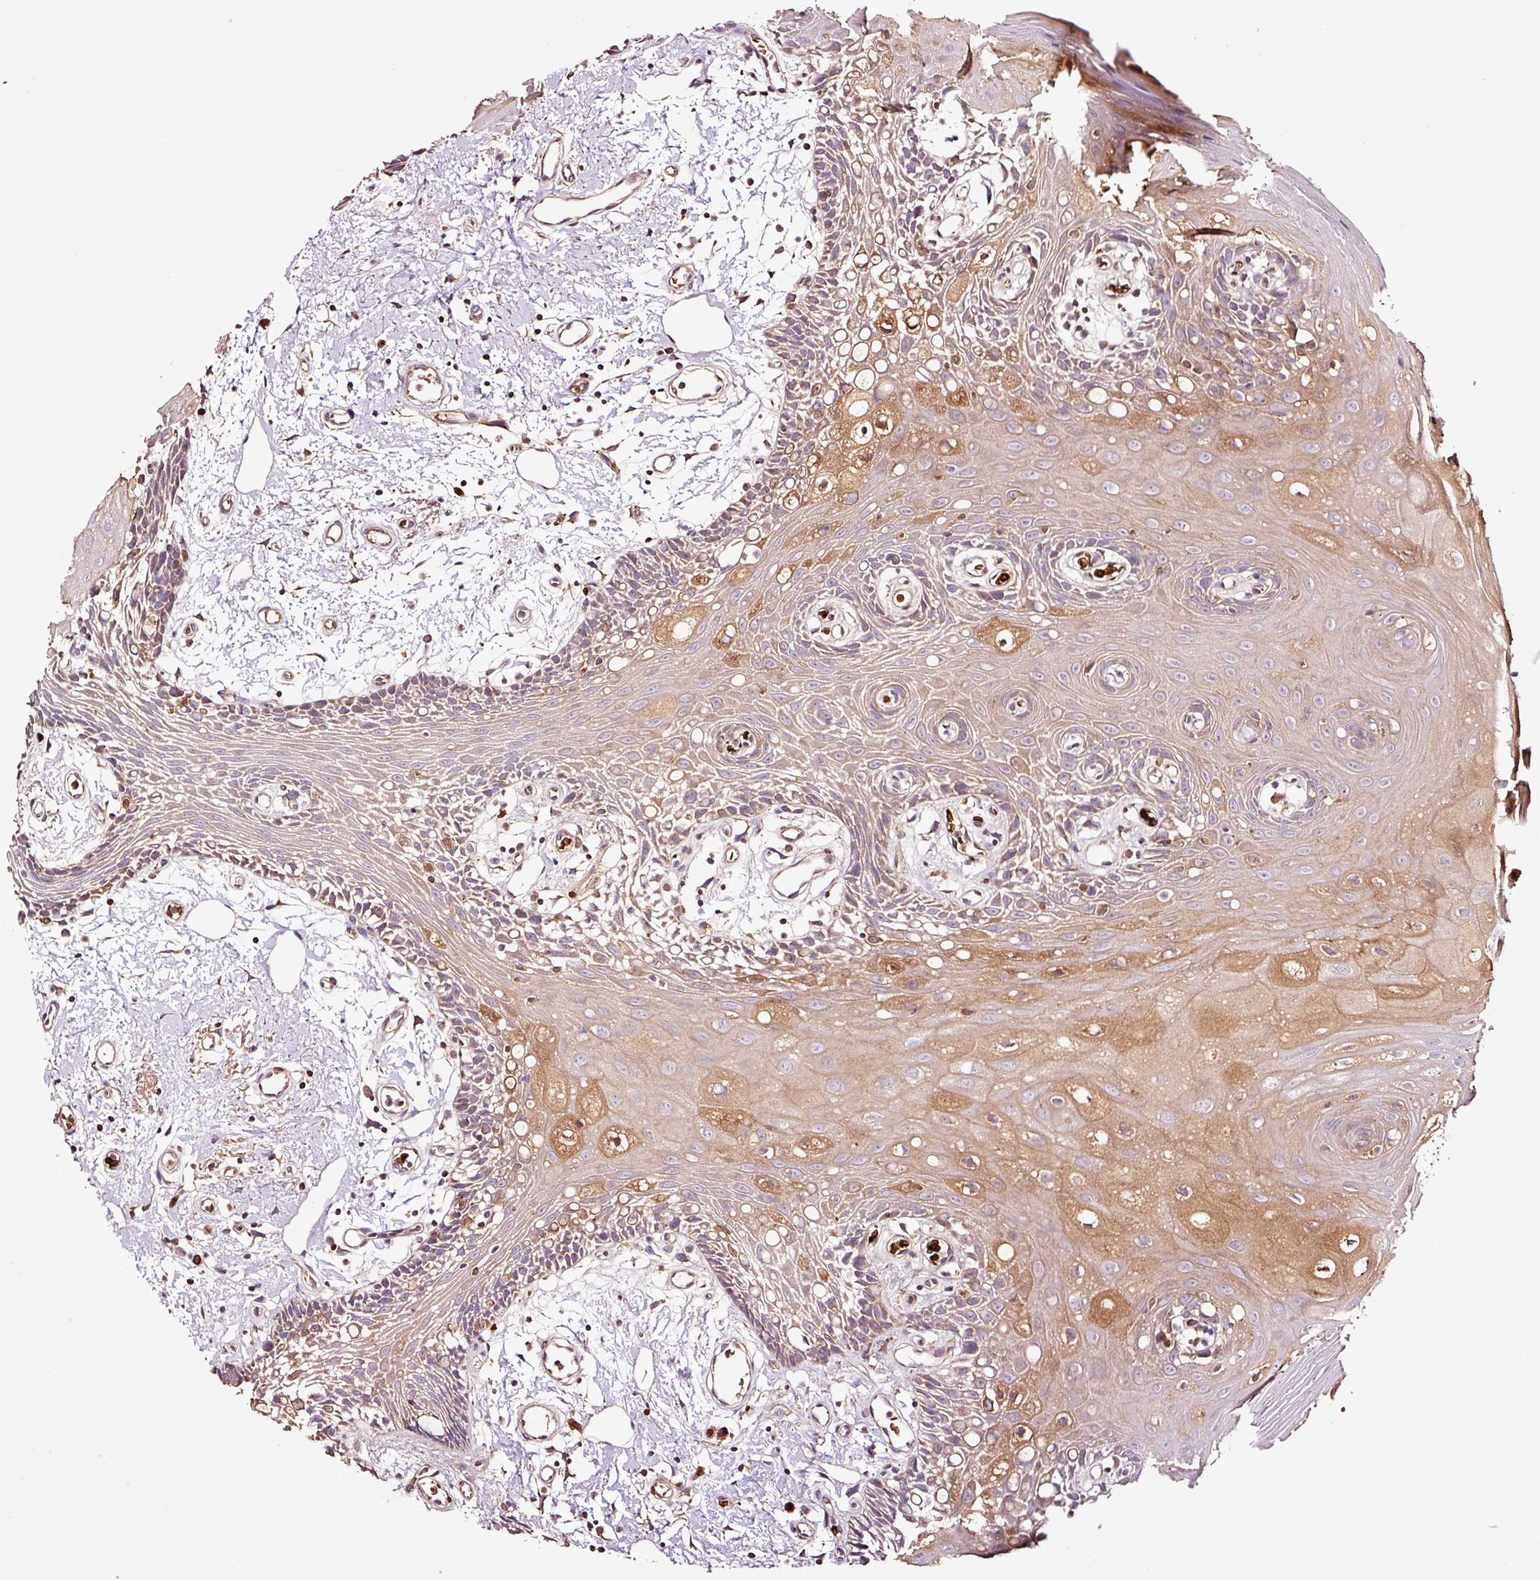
{"staining": {"intensity": "moderate", "quantity": "25%-75%", "location": "cytoplasmic/membranous"}, "tissue": "oral mucosa", "cell_type": "Squamous epithelial cells", "image_type": "normal", "snomed": [{"axis": "morphology", "description": "Normal tissue, NOS"}, {"axis": "topography", "description": "Oral tissue"}], "caption": "A brown stain highlights moderate cytoplasmic/membranous staining of a protein in squamous epithelial cells of benign human oral mucosa.", "gene": "PGLYRP2", "patient": {"sex": "female", "age": 59}}